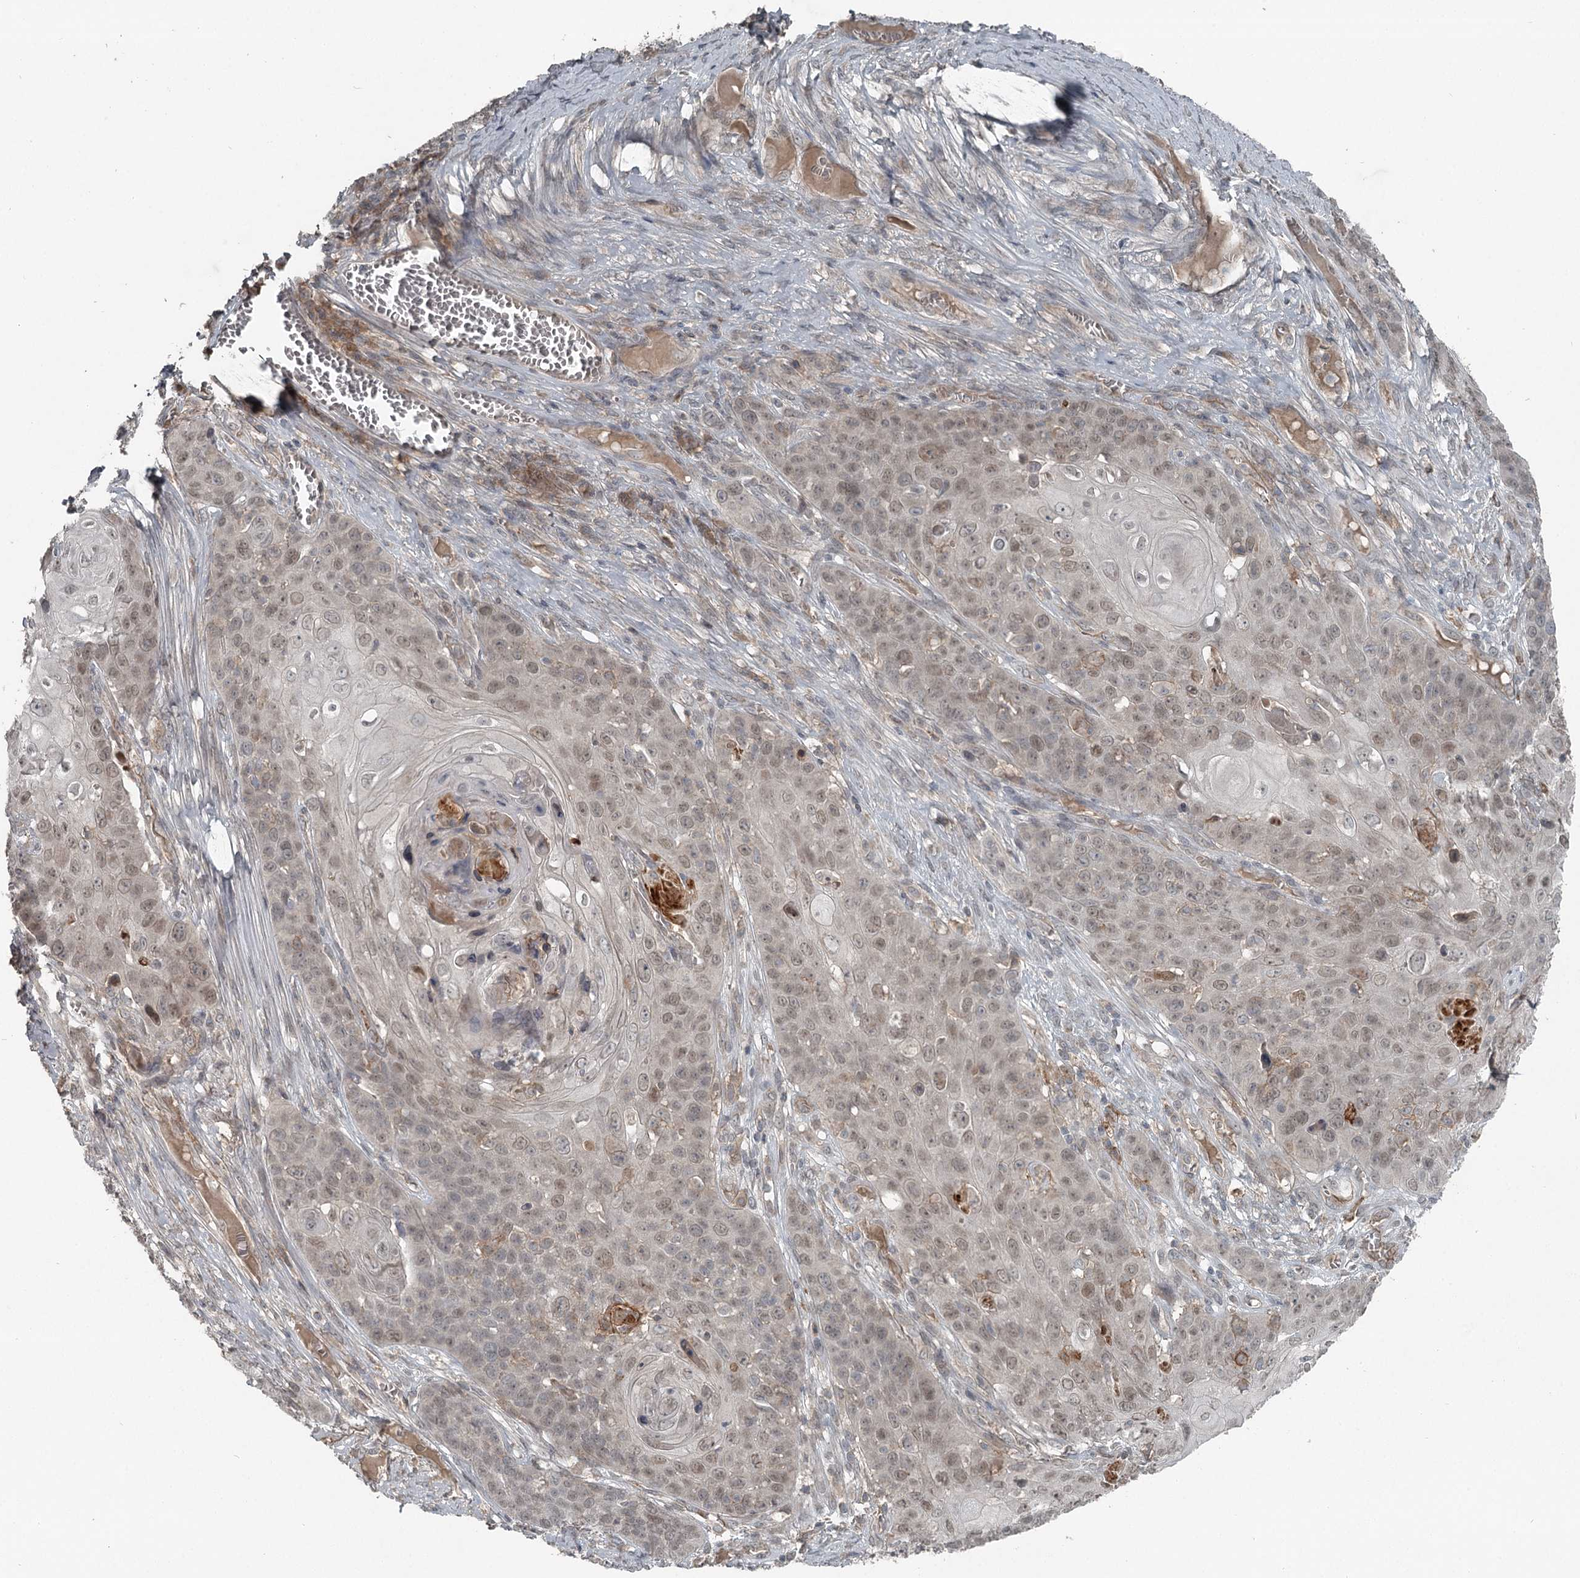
{"staining": {"intensity": "weak", "quantity": "25%-75%", "location": "nuclear"}, "tissue": "skin cancer", "cell_type": "Tumor cells", "image_type": "cancer", "snomed": [{"axis": "morphology", "description": "Squamous cell carcinoma, NOS"}, {"axis": "topography", "description": "Skin"}], "caption": "Squamous cell carcinoma (skin) stained with immunohistochemistry displays weak nuclear expression in approximately 25%-75% of tumor cells.", "gene": "SLC39A8", "patient": {"sex": "male", "age": 55}}